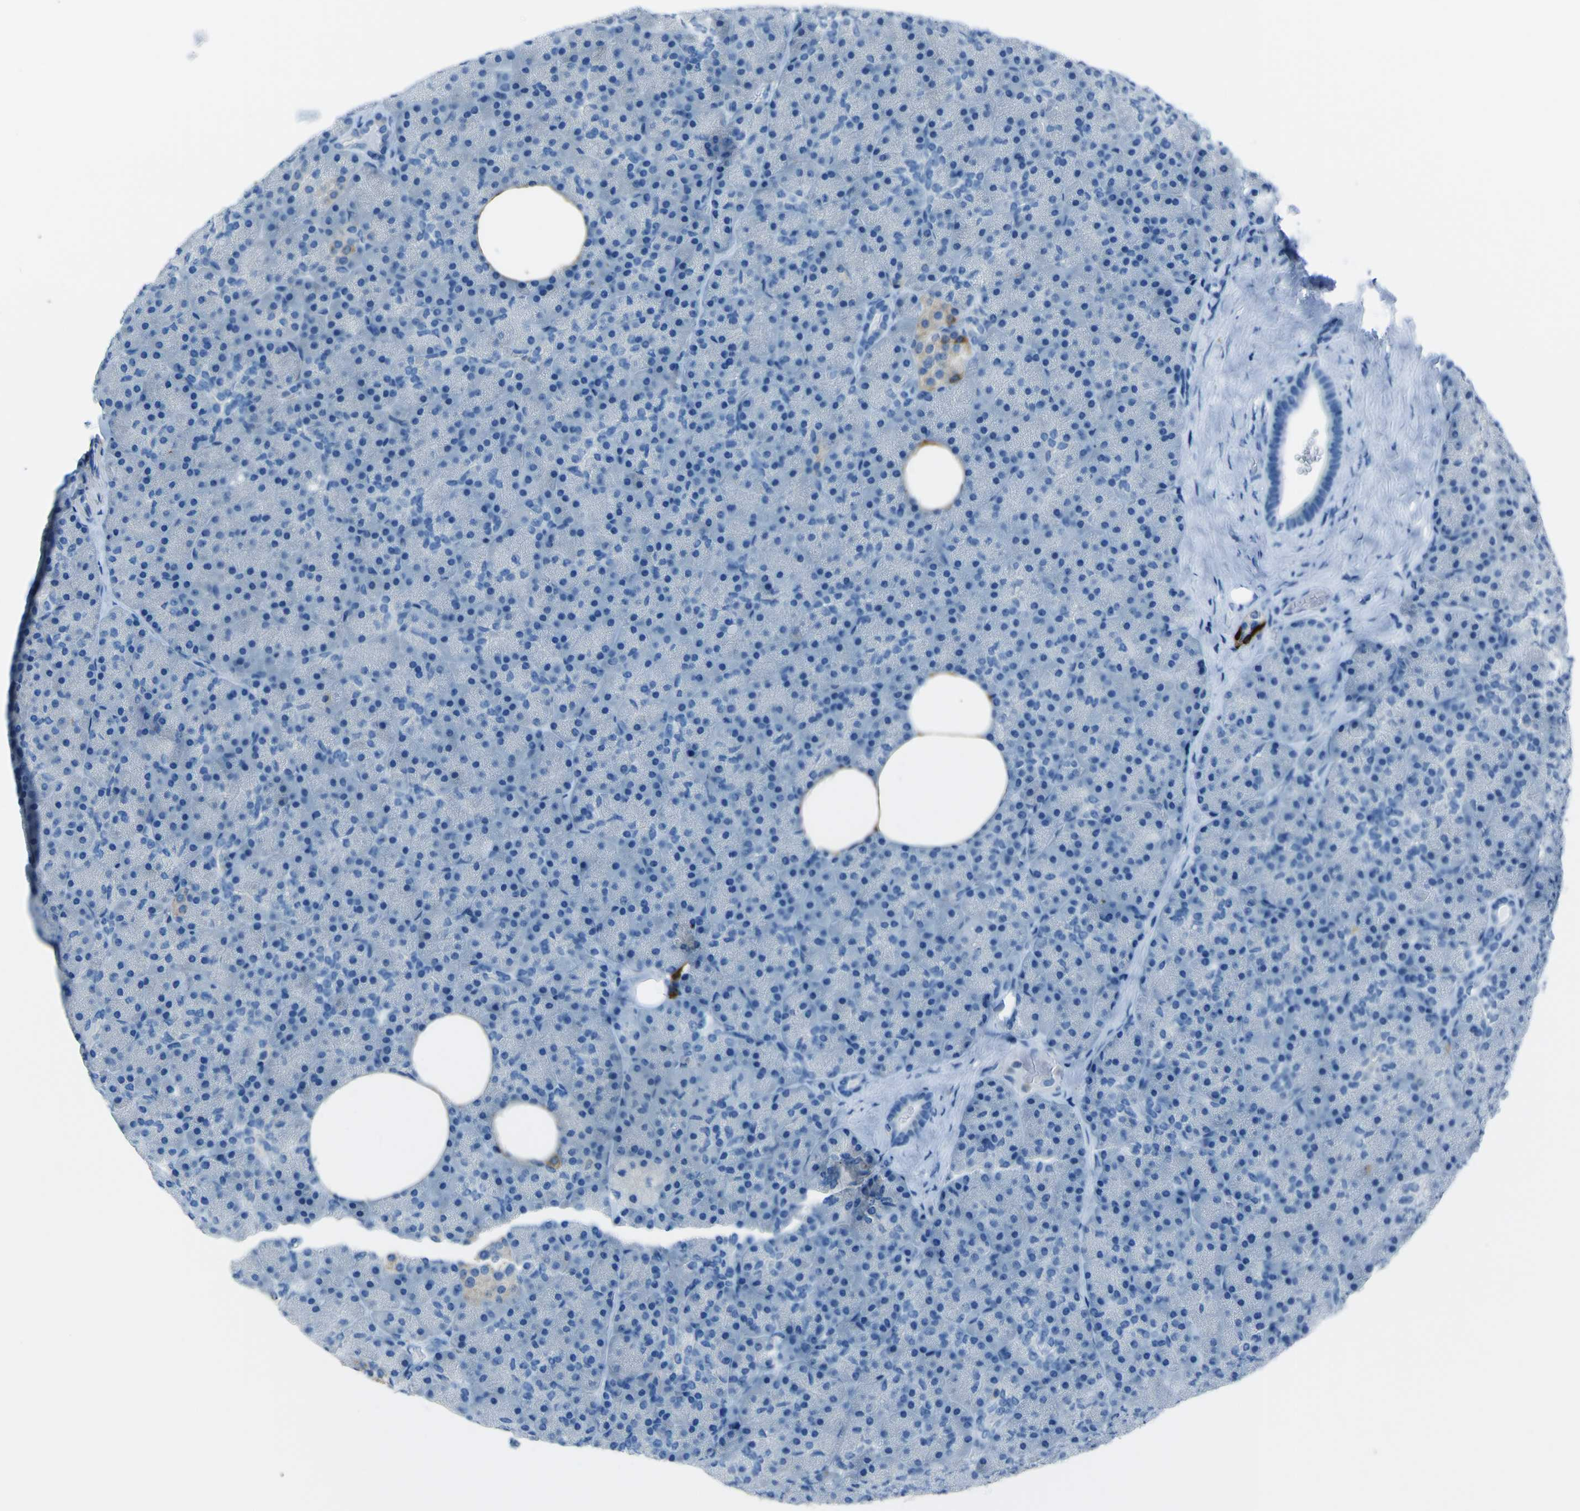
{"staining": {"intensity": "negative", "quantity": "none", "location": "none"}, "tissue": "pancreas", "cell_type": "Exocrine glandular cells", "image_type": "normal", "snomed": [{"axis": "morphology", "description": "Normal tissue, NOS"}, {"axis": "topography", "description": "Pancreas"}], "caption": "DAB (3,3'-diaminobenzidine) immunohistochemical staining of unremarkable pancreas exhibits no significant staining in exocrine glandular cells.", "gene": "ACSL1", "patient": {"sex": "female", "age": 35}}